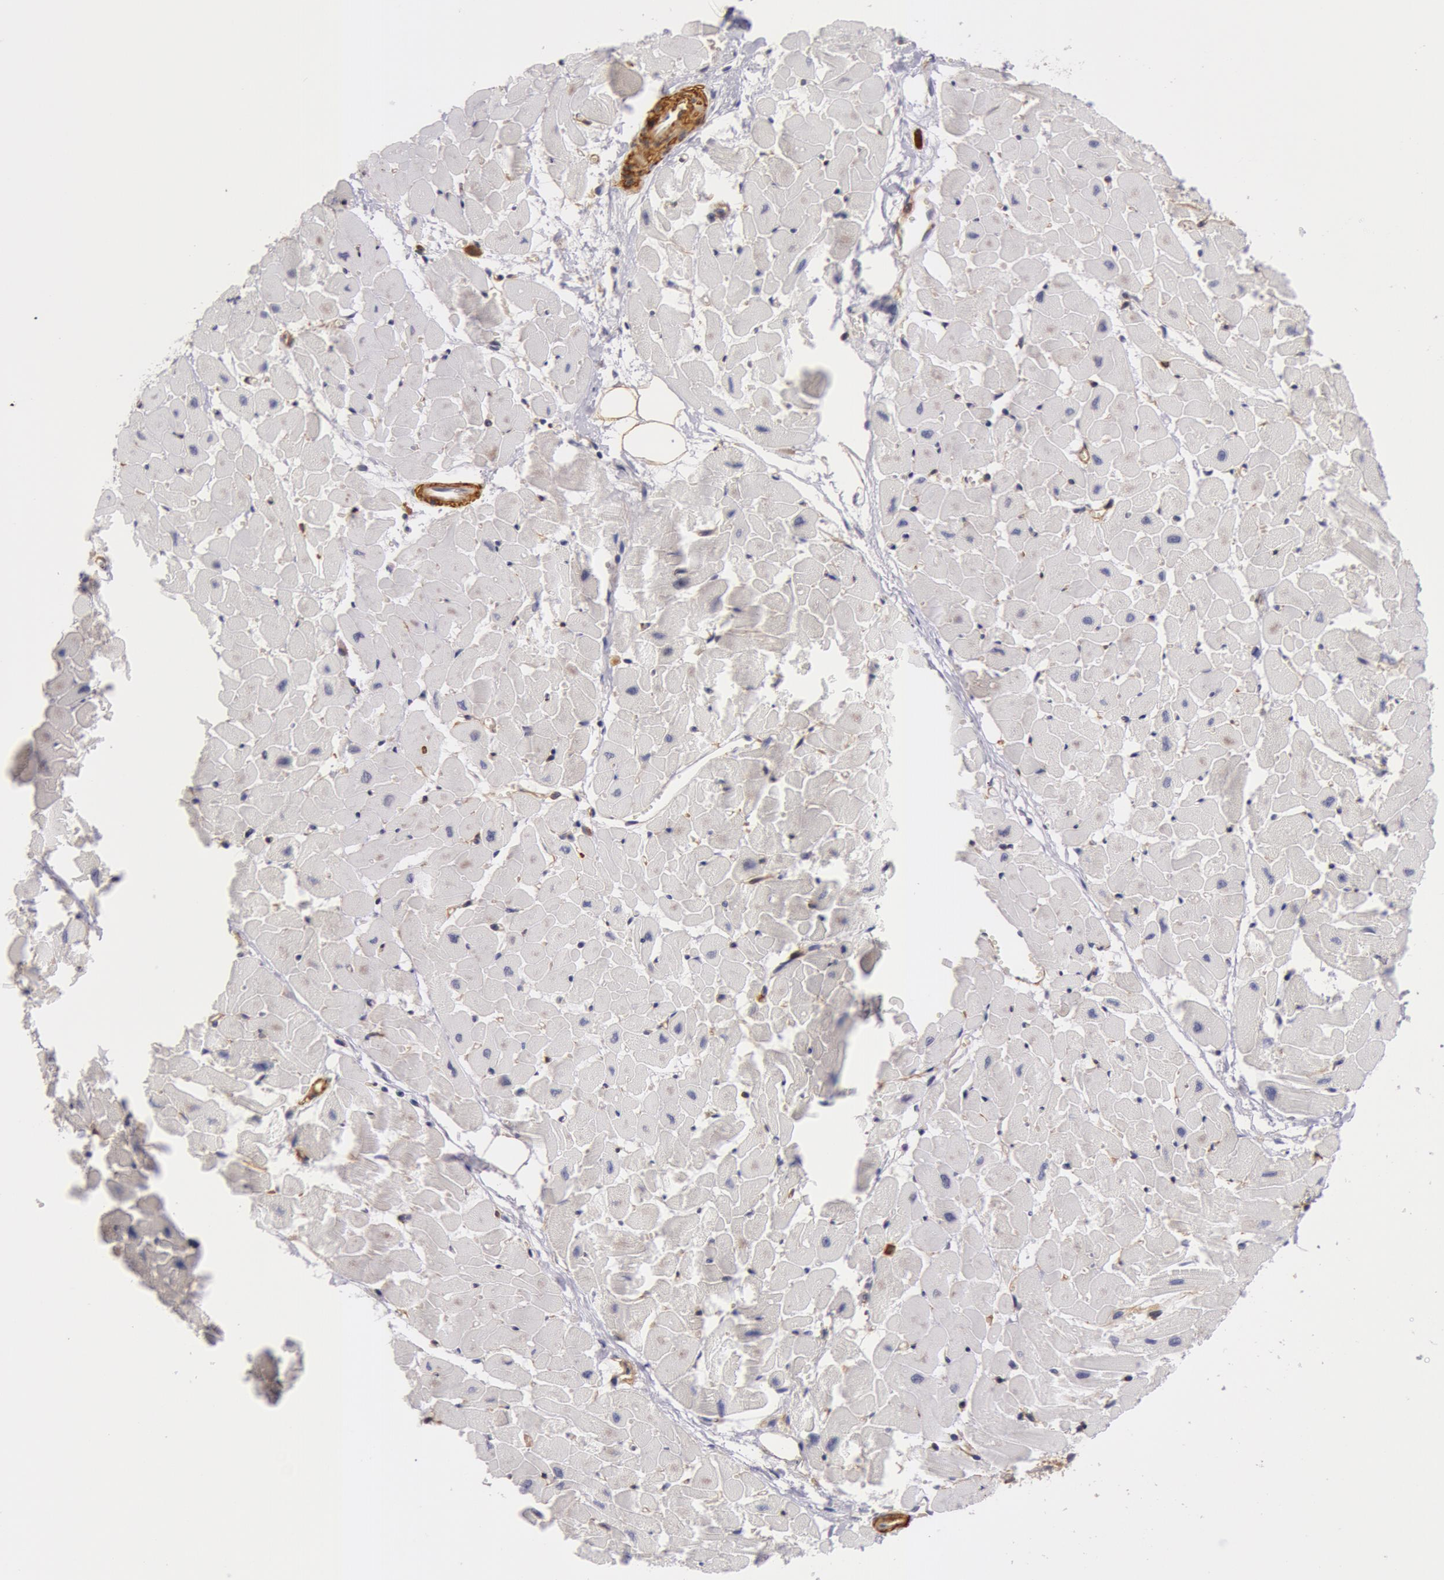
{"staining": {"intensity": "negative", "quantity": "none", "location": "none"}, "tissue": "heart muscle", "cell_type": "Cardiomyocytes", "image_type": "normal", "snomed": [{"axis": "morphology", "description": "Normal tissue, NOS"}, {"axis": "topography", "description": "Heart"}], "caption": "This image is of unremarkable heart muscle stained with IHC to label a protein in brown with the nuclei are counter-stained blue. There is no staining in cardiomyocytes. Brightfield microscopy of immunohistochemistry stained with DAB (3,3'-diaminobenzidine) (brown) and hematoxylin (blue), captured at high magnification.", "gene": "IL23A", "patient": {"sex": "female", "age": 19}}